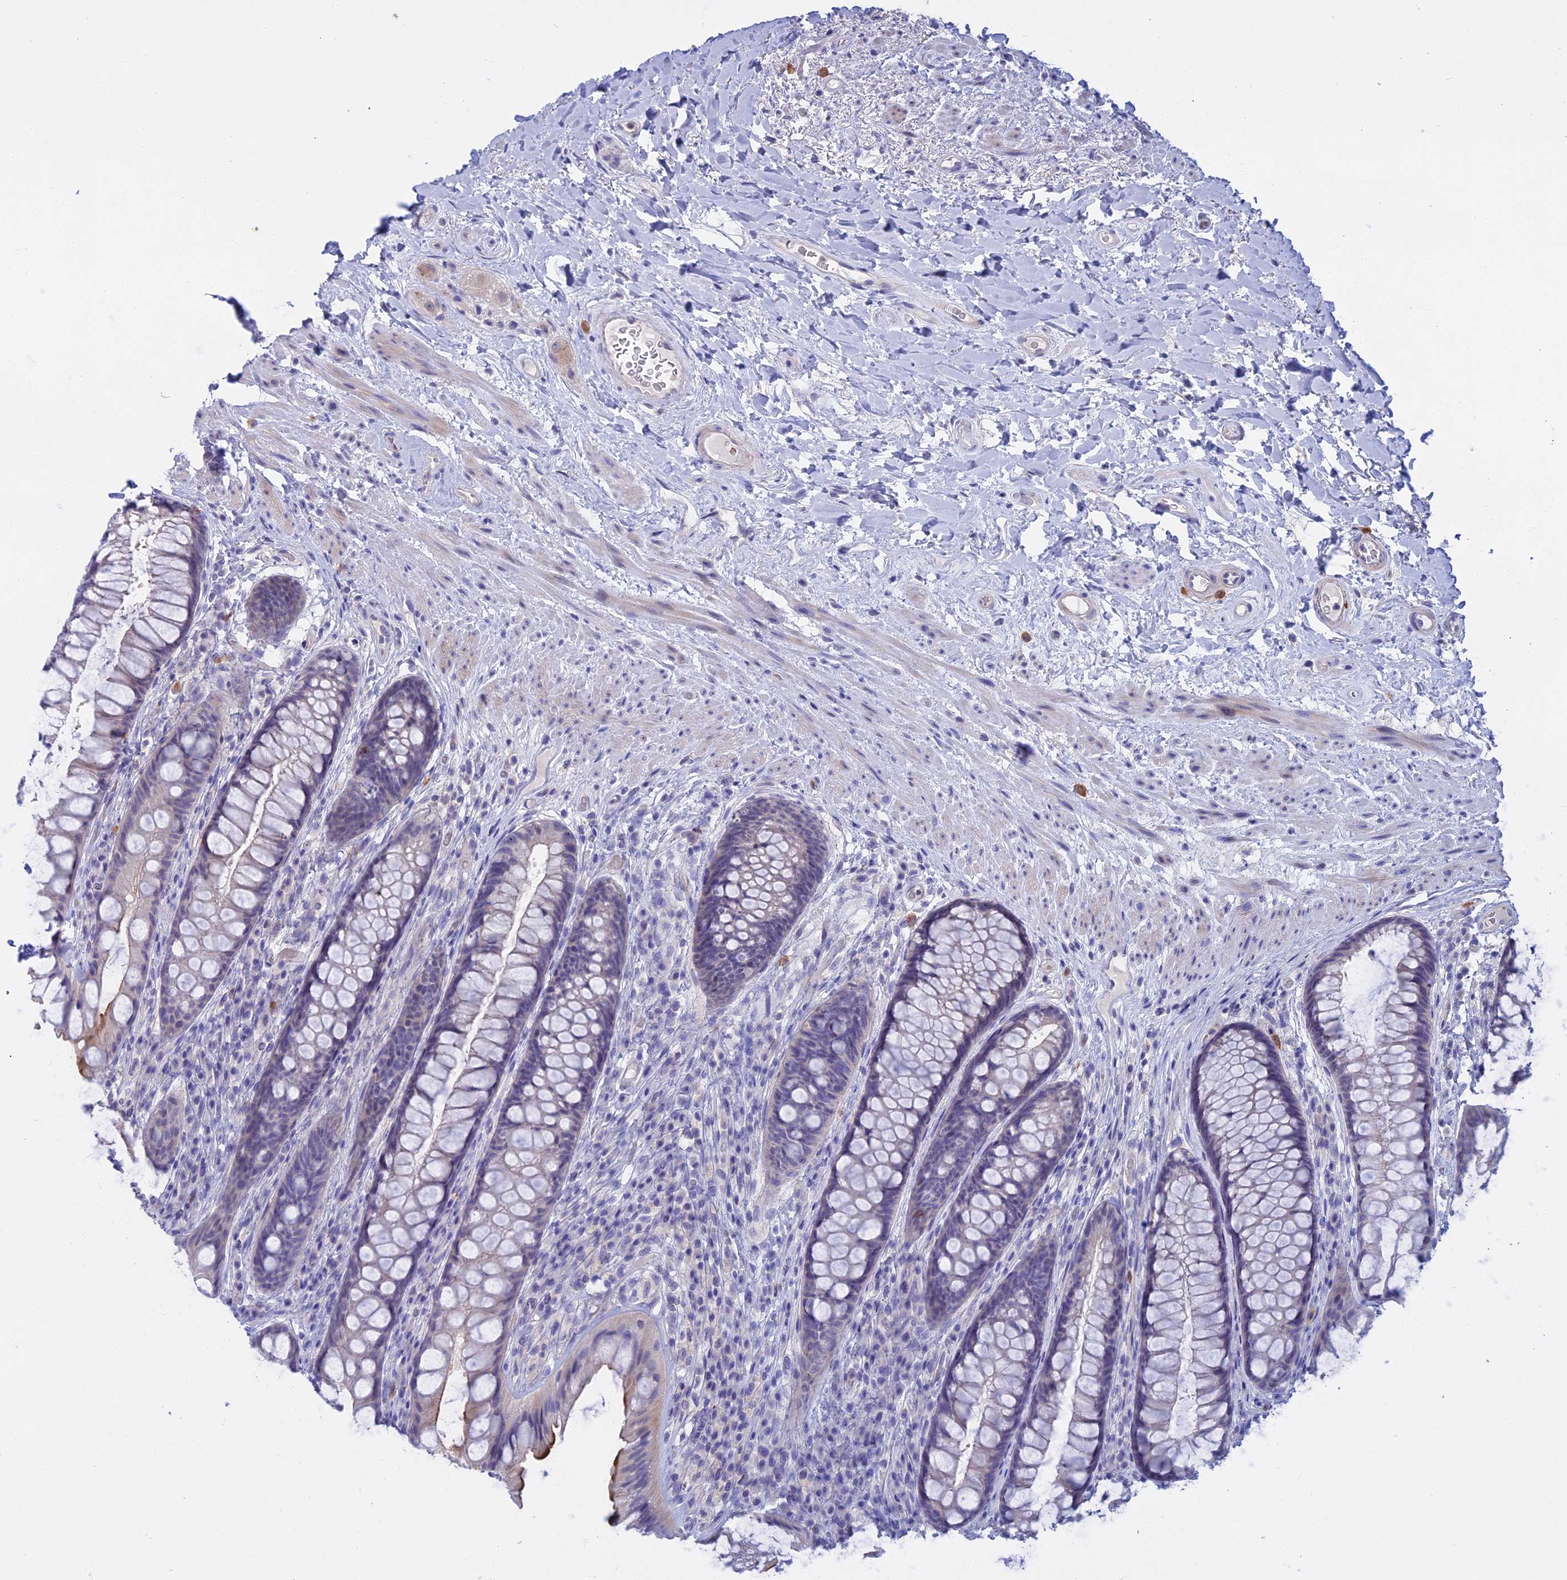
{"staining": {"intensity": "strong", "quantity": "<25%", "location": "cytoplasmic/membranous"}, "tissue": "rectum", "cell_type": "Glandular cells", "image_type": "normal", "snomed": [{"axis": "morphology", "description": "Normal tissue, NOS"}, {"axis": "topography", "description": "Rectum"}], "caption": "This photomicrograph demonstrates immunohistochemistry staining of unremarkable human rectum, with medium strong cytoplasmic/membranous positivity in about <25% of glandular cells.", "gene": "SLC2A6", "patient": {"sex": "male", "age": 74}}